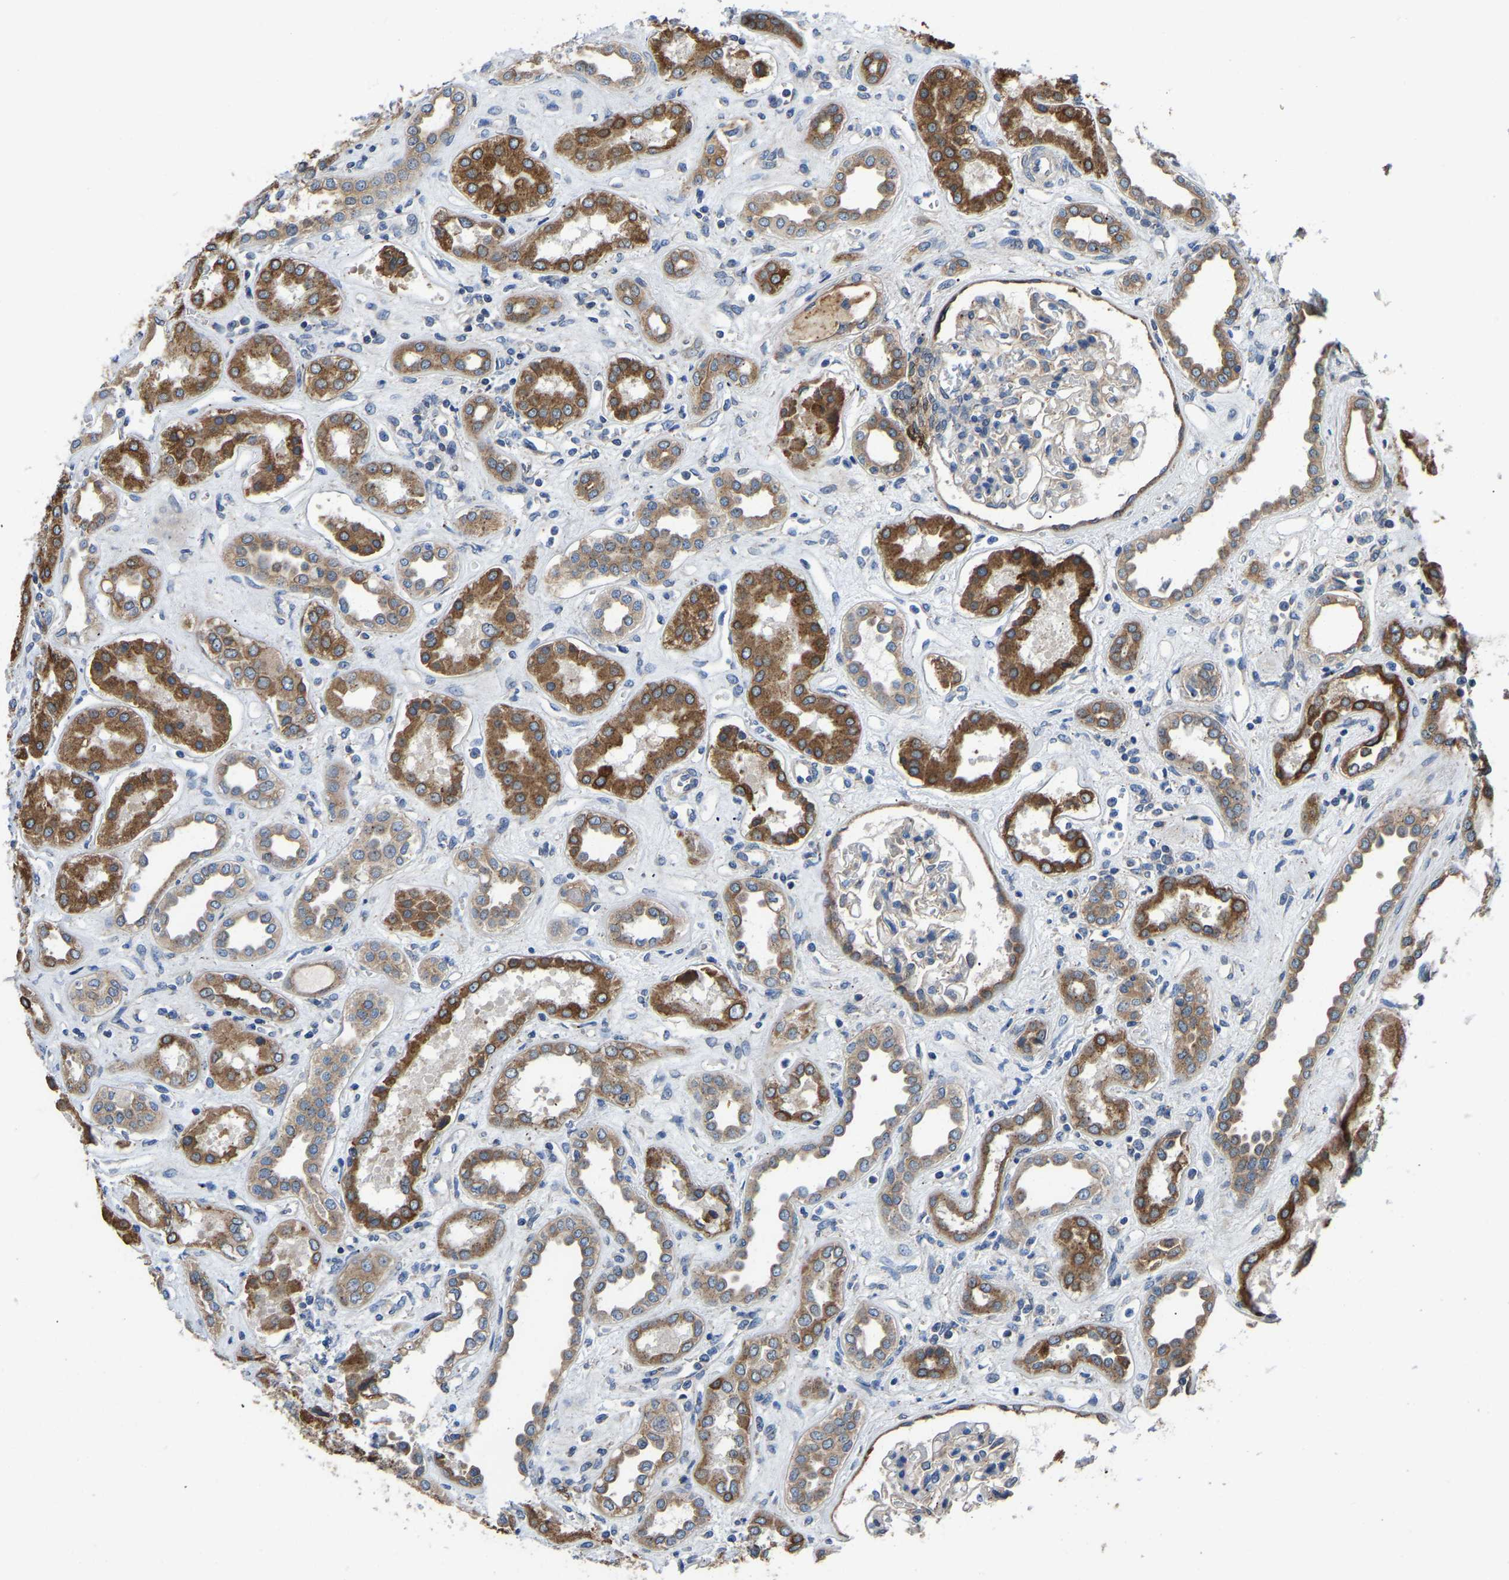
{"staining": {"intensity": "negative", "quantity": "none", "location": "none"}, "tissue": "kidney", "cell_type": "Cells in glomeruli", "image_type": "normal", "snomed": [{"axis": "morphology", "description": "Normal tissue, NOS"}, {"axis": "topography", "description": "Kidney"}], "caption": "DAB (3,3'-diaminobenzidine) immunohistochemical staining of normal human kidney displays no significant expression in cells in glomeruli.", "gene": "ARL6IP5", "patient": {"sex": "male", "age": 59}}